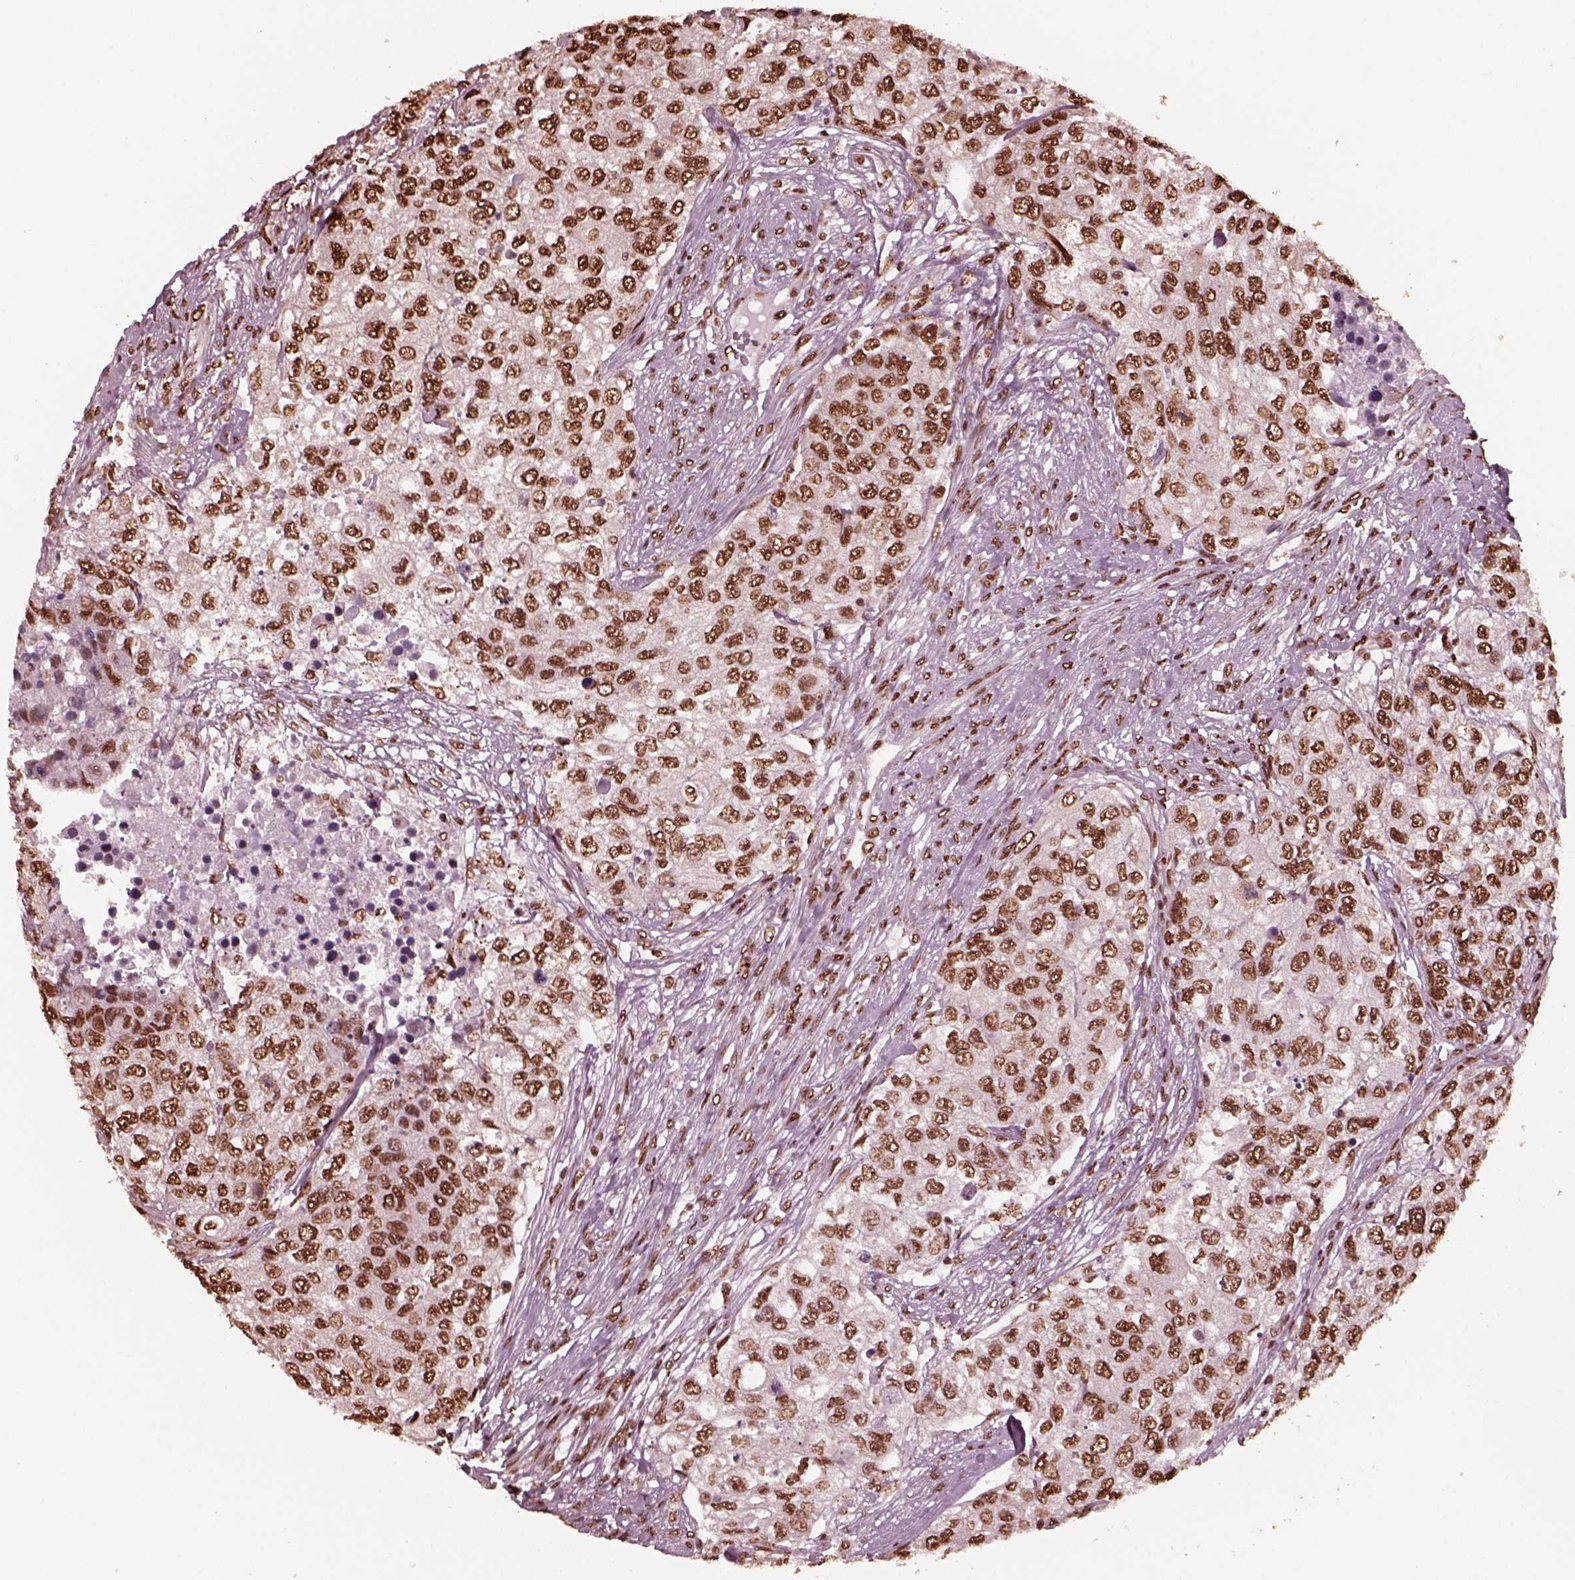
{"staining": {"intensity": "strong", "quantity": ">75%", "location": "nuclear"}, "tissue": "urothelial cancer", "cell_type": "Tumor cells", "image_type": "cancer", "snomed": [{"axis": "morphology", "description": "Urothelial carcinoma, High grade"}, {"axis": "topography", "description": "Urinary bladder"}], "caption": "A micrograph of human high-grade urothelial carcinoma stained for a protein displays strong nuclear brown staining in tumor cells.", "gene": "NSD1", "patient": {"sex": "female", "age": 78}}